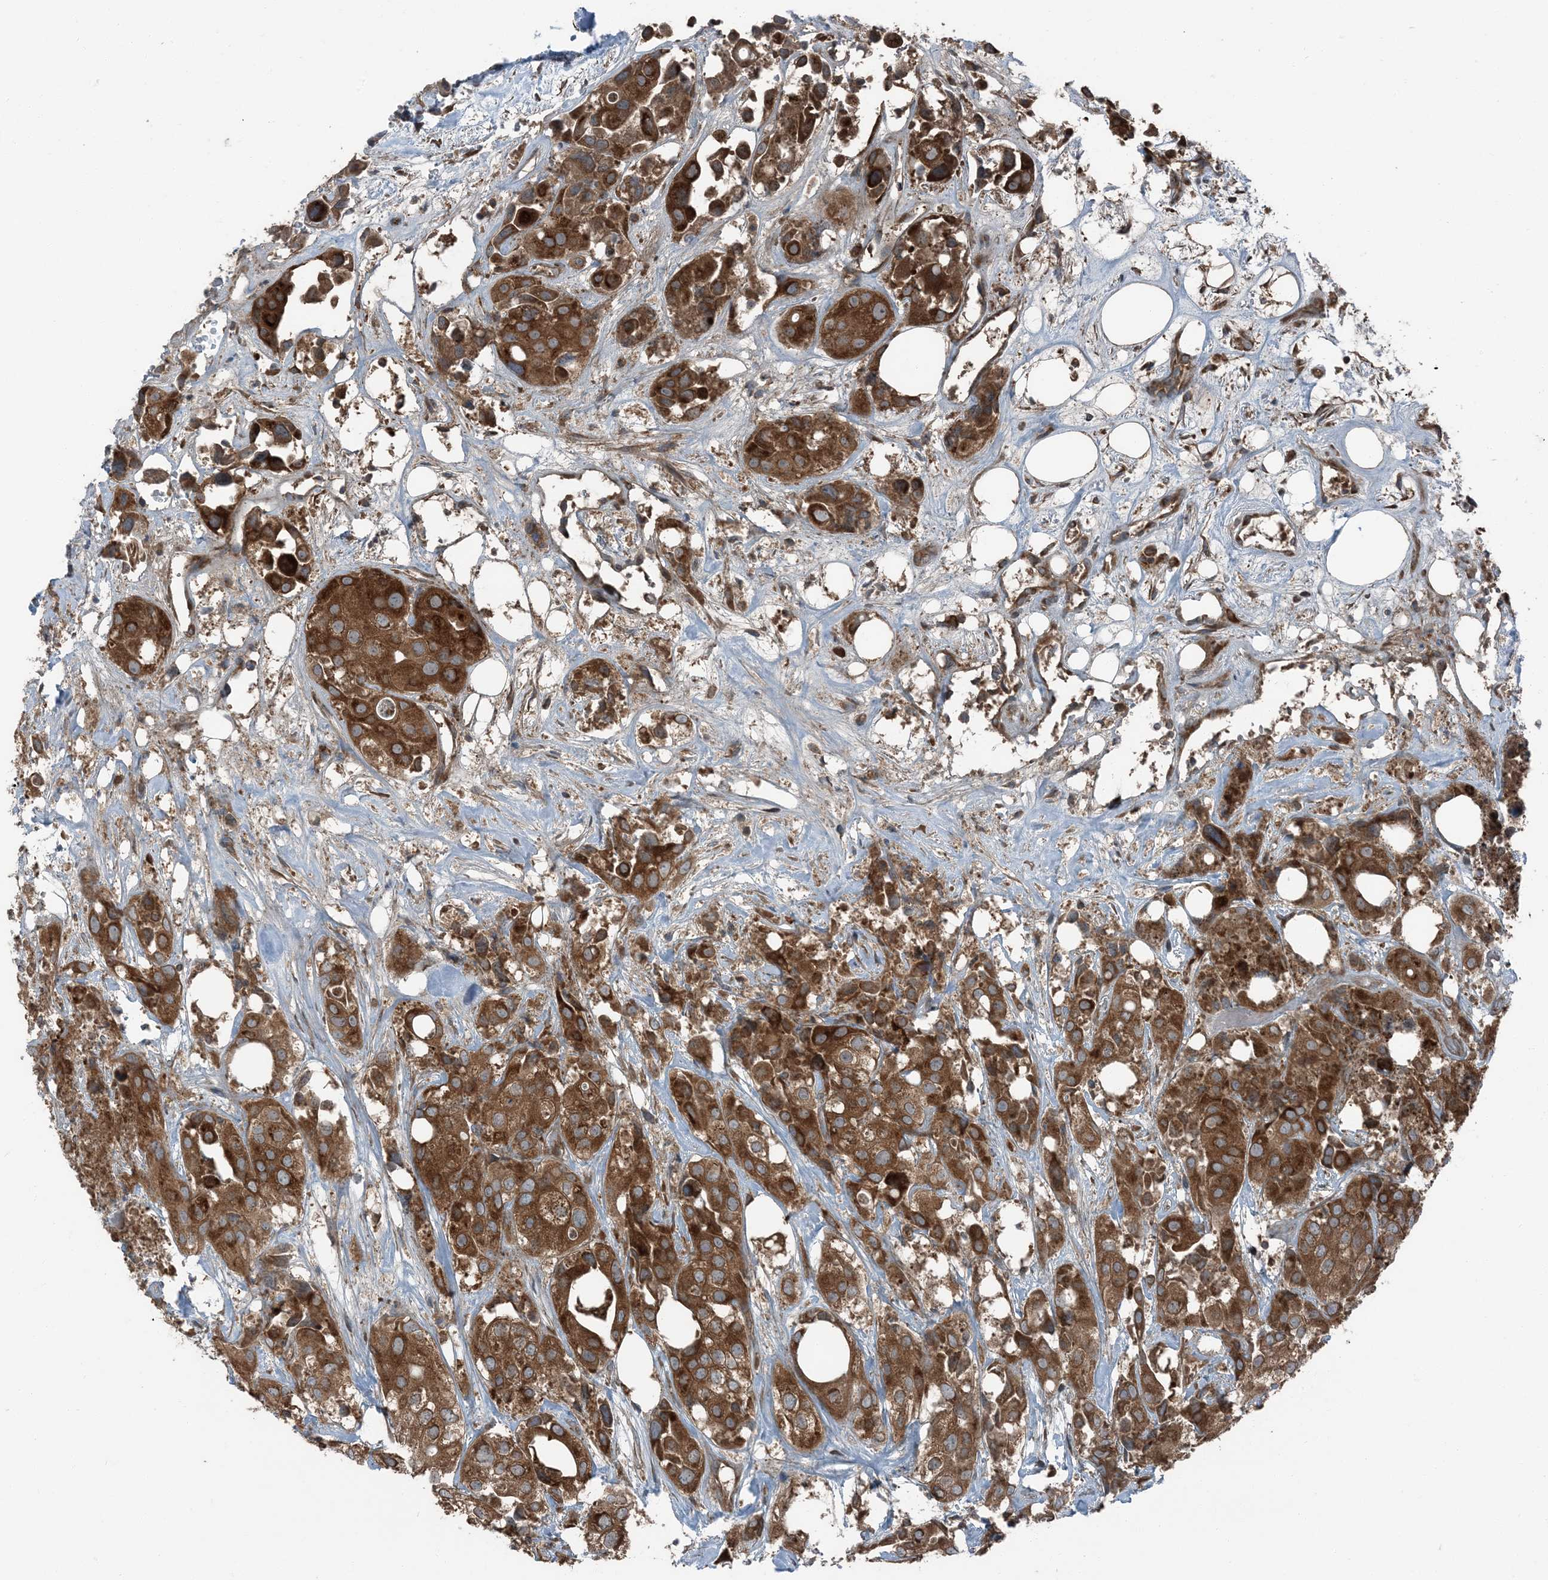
{"staining": {"intensity": "strong", "quantity": ">75%", "location": "cytoplasmic/membranous"}, "tissue": "urothelial cancer", "cell_type": "Tumor cells", "image_type": "cancer", "snomed": [{"axis": "morphology", "description": "Urothelial carcinoma, High grade"}, {"axis": "topography", "description": "Urinary bladder"}], "caption": "This photomicrograph exhibits urothelial cancer stained with IHC to label a protein in brown. The cytoplasmic/membranous of tumor cells show strong positivity for the protein. Nuclei are counter-stained blue.", "gene": "RAB3GAP1", "patient": {"sex": "male", "age": 64}}